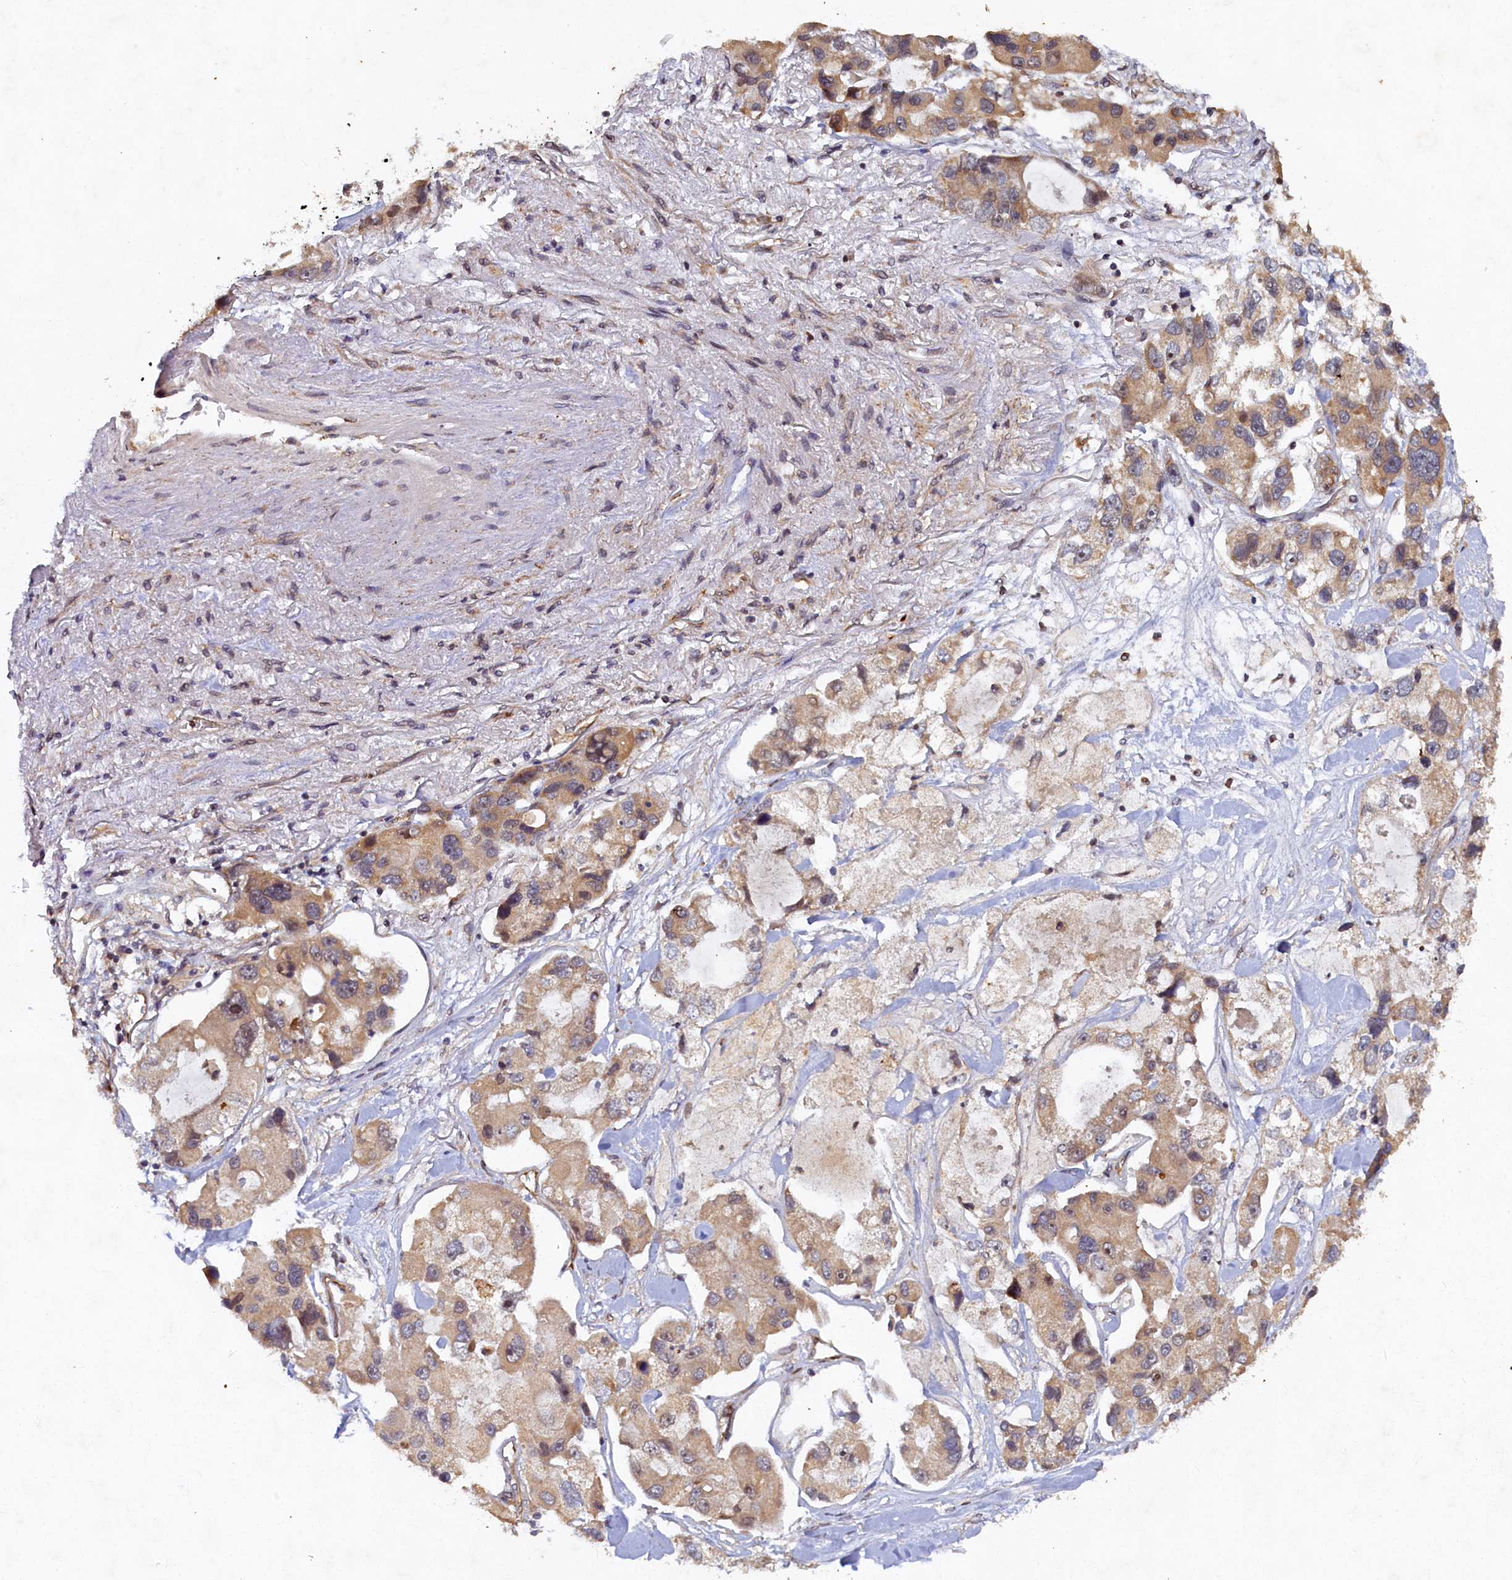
{"staining": {"intensity": "weak", "quantity": ">75%", "location": "cytoplasmic/membranous"}, "tissue": "lung cancer", "cell_type": "Tumor cells", "image_type": "cancer", "snomed": [{"axis": "morphology", "description": "Adenocarcinoma, NOS"}, {"axis": "topography", "description": "Lung"}], "caption": "Protein expression by immunohistochemistry (IHC) shows weak cytoplasmic/membranous staining in about >75% of tumor cells in adenocarcinoma (lung).", "gene": "CEP20", "patient": {"sex": "female", "age": 54}}